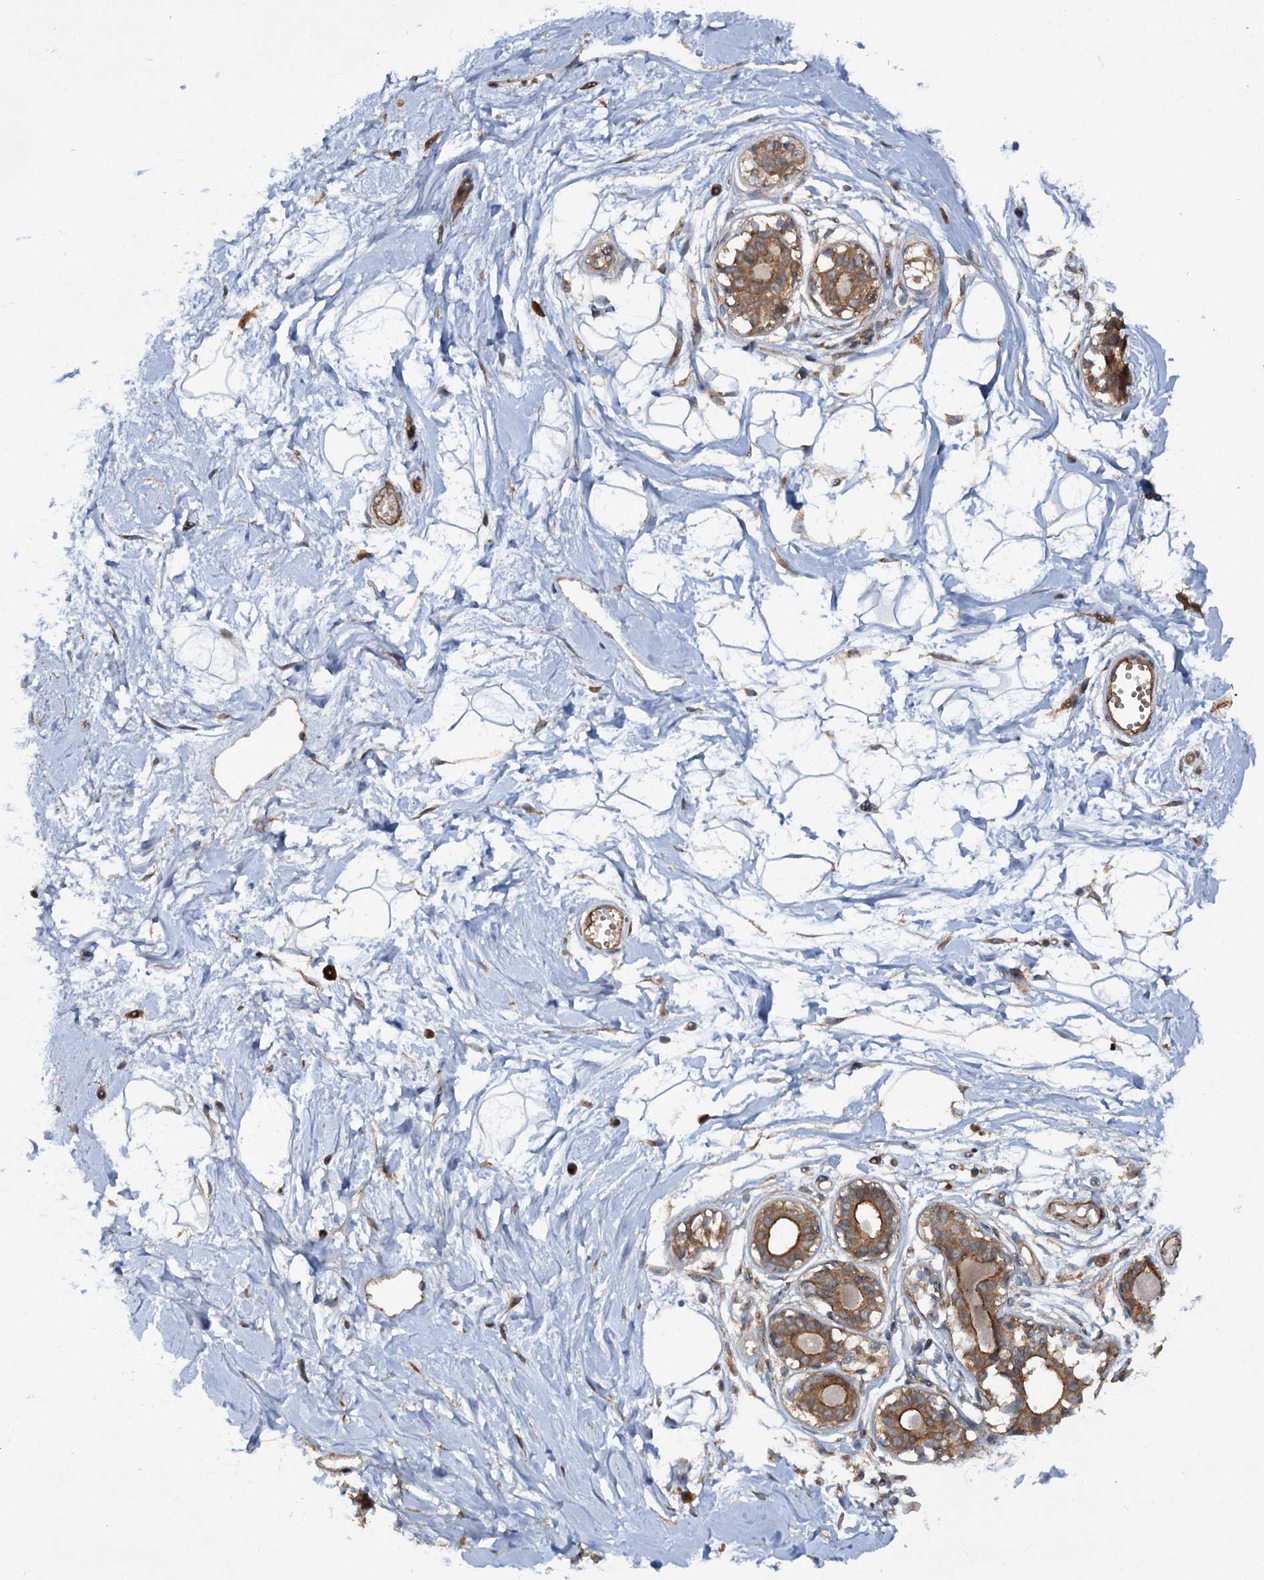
{"staining": {"intensity": "moderate", "quantity": "<25%", "location": "cytoplasmic/membranous"}, "tissue": "breast", "cell_type": "Adipocytes", "image_type": "normal", "snomed": [{"axis": "morphology", "description": "Normal tissue, NOS"}, {"axis": "topography", "description": "Breast"}], "caption": "Immunohistochemical staining of normal breast demonstrates low levels of moderate cytoplasmic/membranous positivity in approximately <25% of adipocytes. The staining was performed using DAB (3,3'-diaminobenzidine), with brown indicating positive protein expression. Nuclei are stained blue with hematoxylin.", "gene": "ADGRG4", "patient": {"sex": "female", "age": 45}}